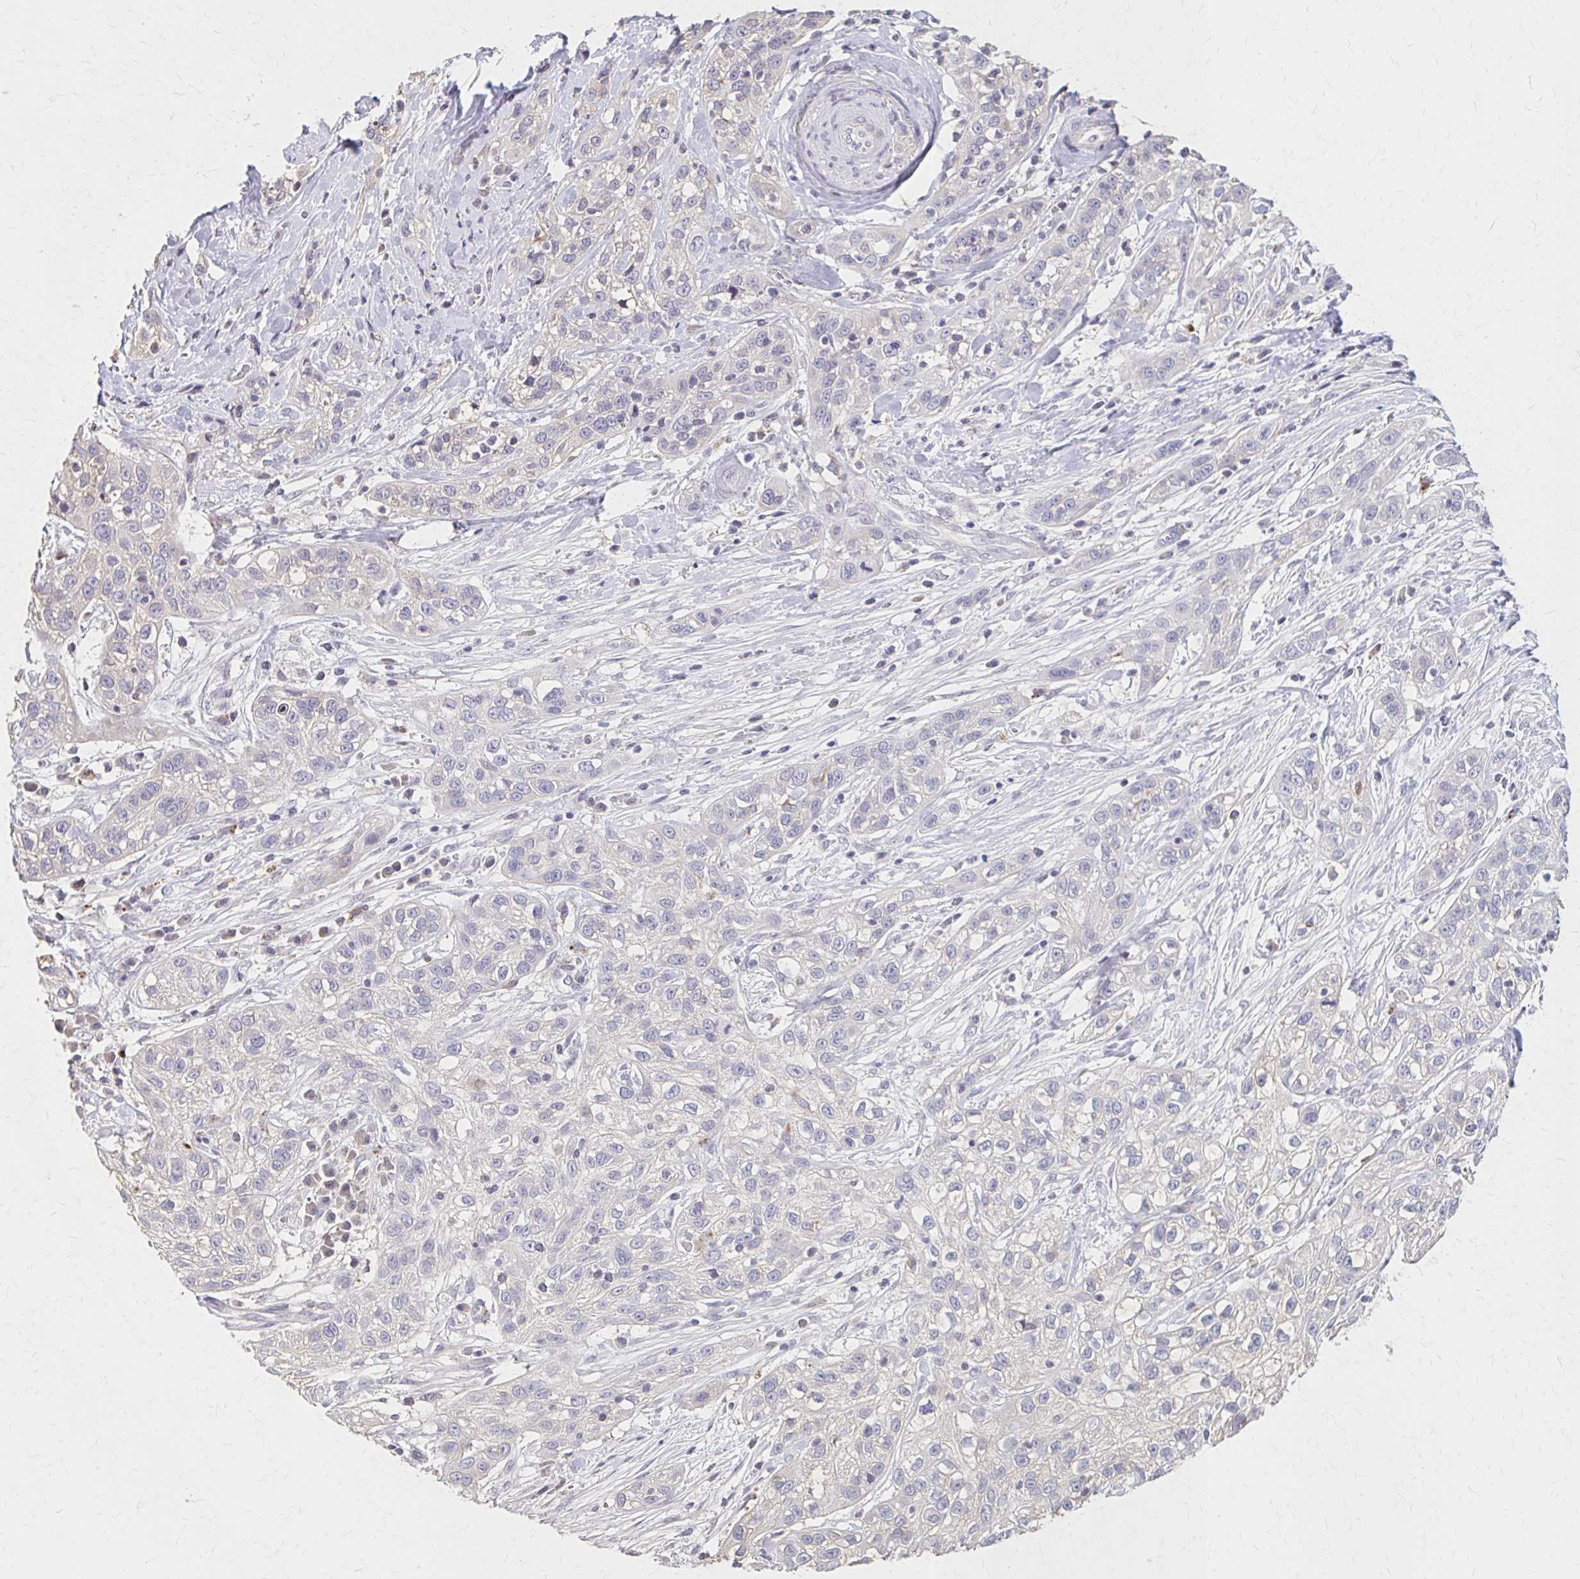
{"staining": {"intensity": "negative", "quantity": "none", "location": "none"}, "tissue": "skin cancer", "cell_type": "Tumor cells", "image_type": "cancer", "snomed": [{"axis": "morphology", "description": "Squamous cell carcinoma, NOS"}, {"axis": "topography", "description": "Skin"}], "caption": "This micrograph is of skin cancer stained with IHC to label a protein in brown with the nuclei are counter-stained blue. There is no expression in tumor cells. (Stains: DAB immunohistochemistry (IHC) with hematoxylin counter stain, Microscopy: brightfield microscopy at high magnification).", "gene": "HMGCS2", "patient": {"sex": "male", "age": 82}}